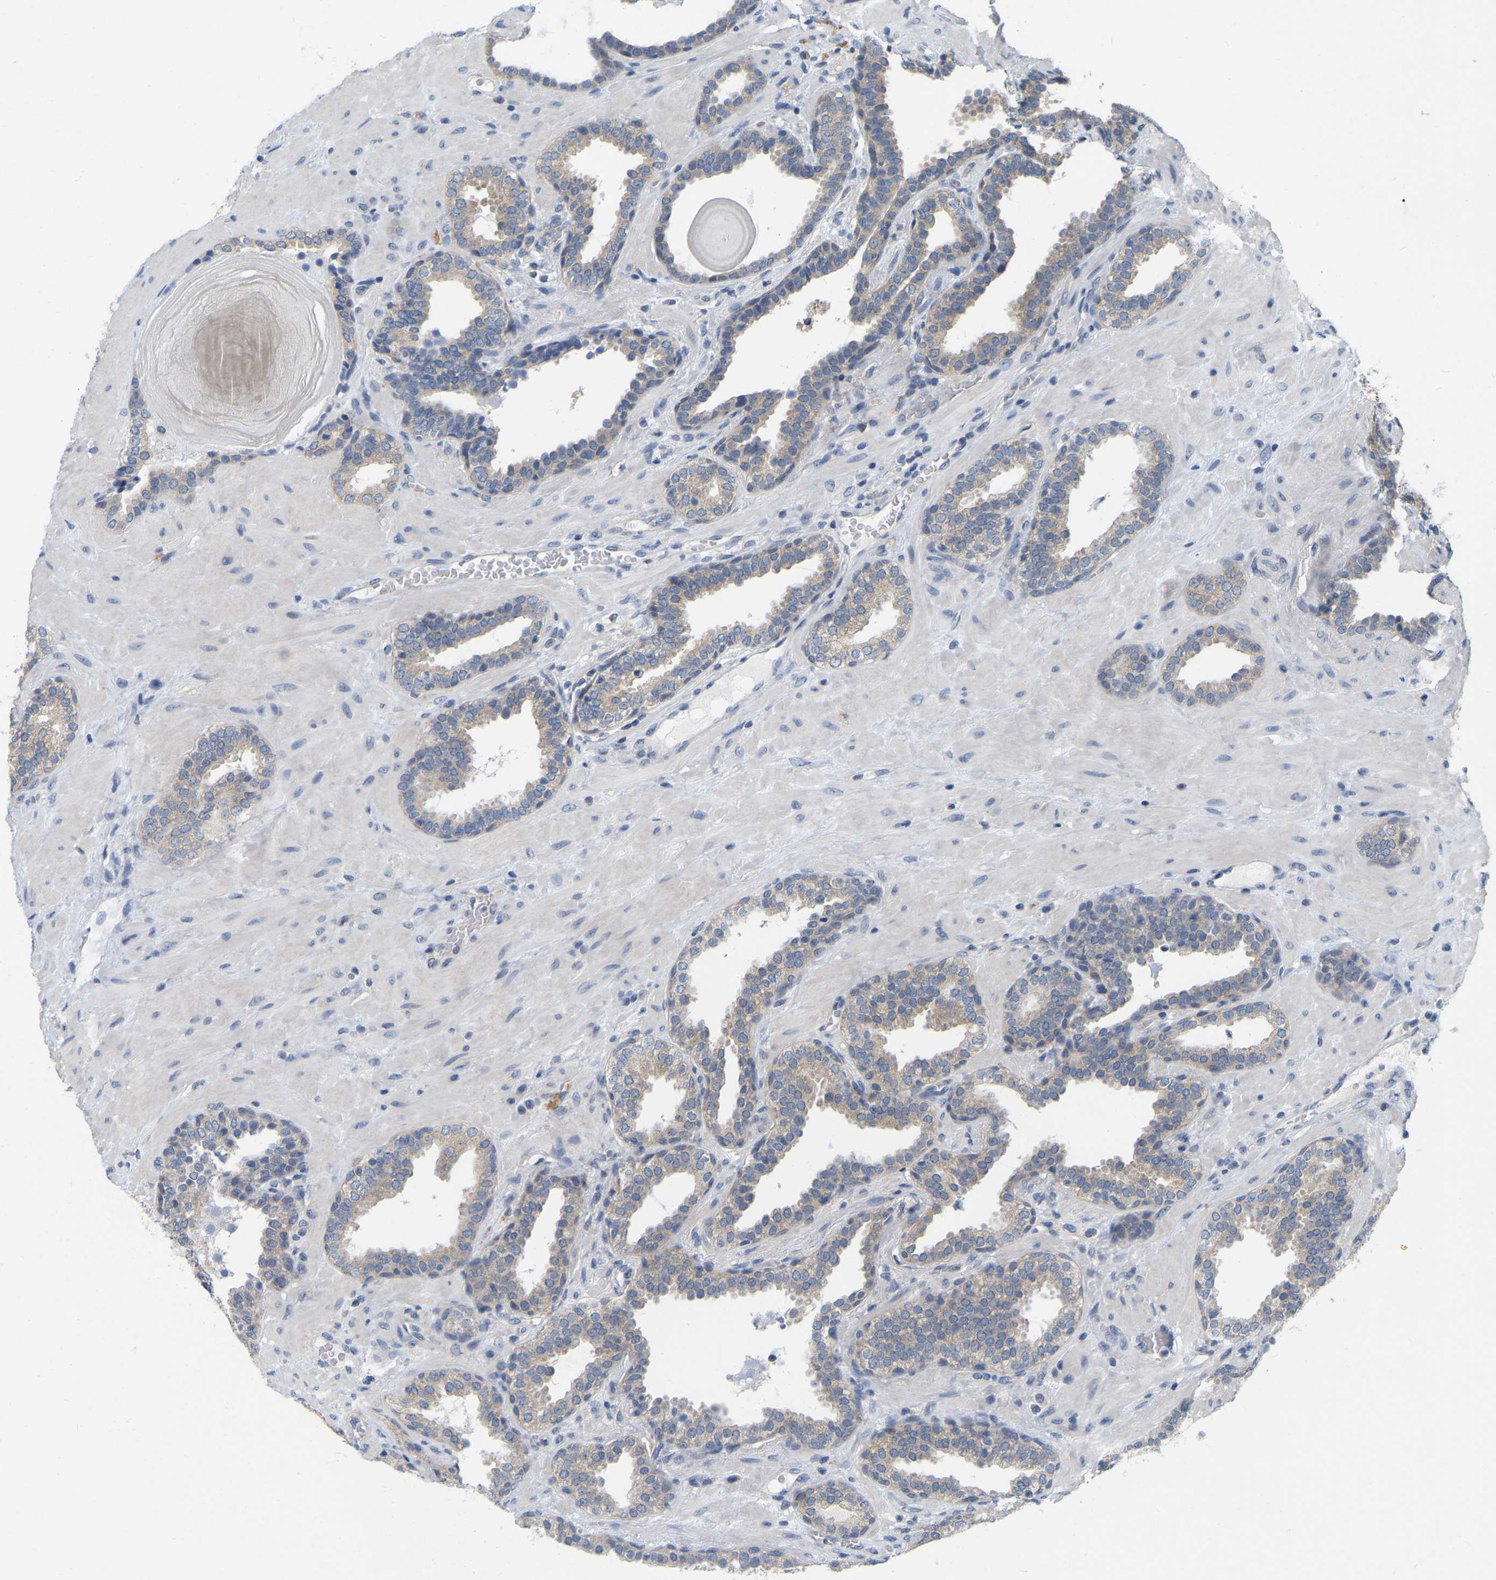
{"staining": {"intensity": "weak", "quantity": ">75%", "location": "cytoplasmic/membranous"}, "tissue": "prostate", "cell_type": "Glandular cells", "image_type": "normal", "snomed": [{"axis": "morphology", "description": "Normal tissue, NOS"}, {"axis": "topography", "description": "Prostate"}], "caption": "Weak cytoplasmic/membranous expression for a protein is seen in about >75% of glandular cells of benign prostate using immunohistochemistry (IHC).", "gene": "WIPI2", "patient": {"sex": "male", "age": 51}}